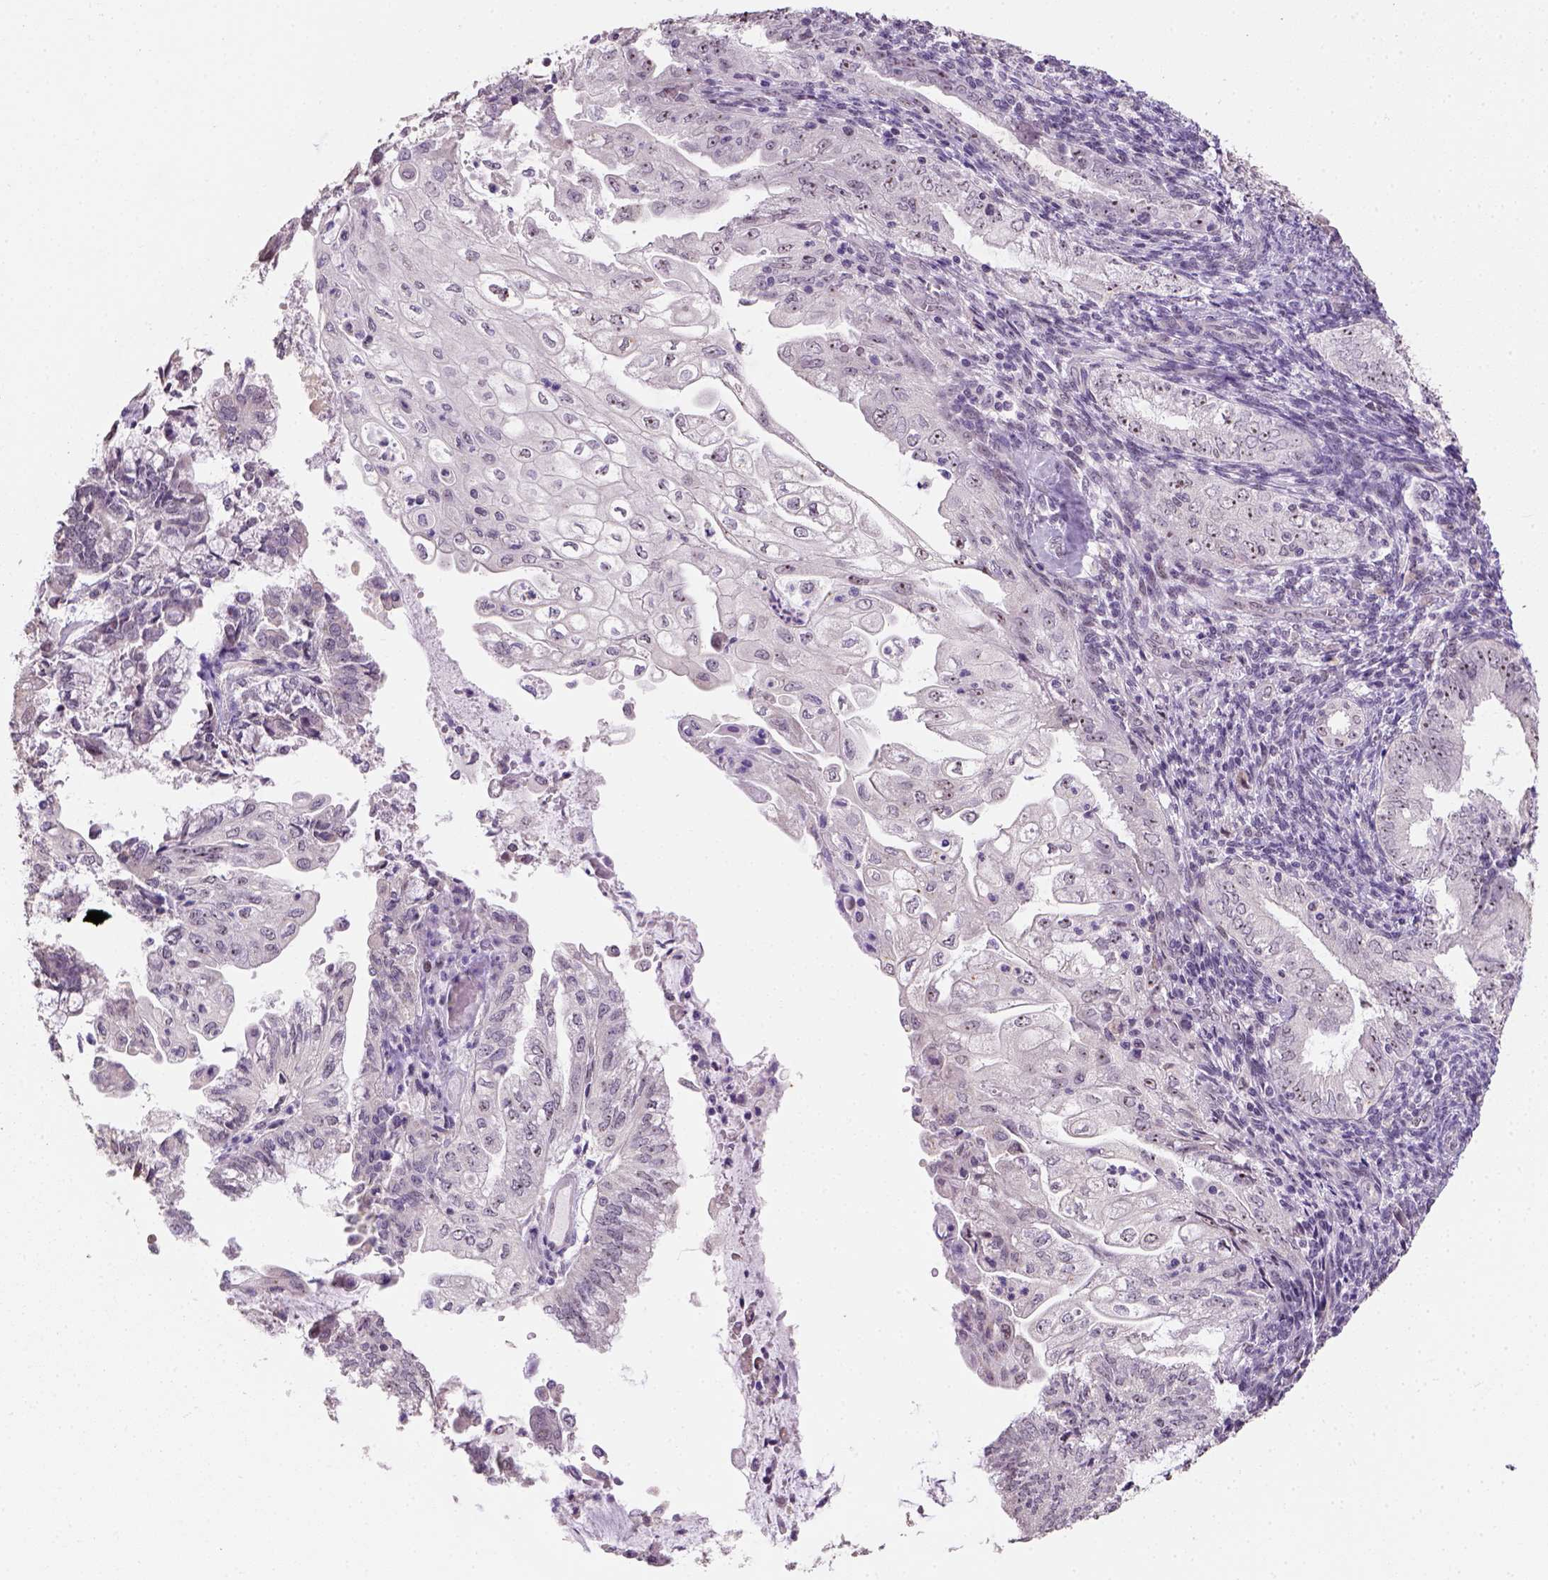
{"staining": {"intensity": "negative", "quantity": "none", "location": "none"}, "tissue": "endometrial cancer", "cell_type": "Tumor cells", "image_type": "cancer", "snomed": [{"axis": "morphology", "description": "Adenocarcinoma, NOS"}, {"axis": "topography", "description": "Endometrium"}], "caption": "DAB immunohistochemical staining of endometrial cancer (adenocarcinoma) exhibits no significant positivity in tumor cells.", "gene": "DDX50", "patient": {"sex": "female", "age": 55}}